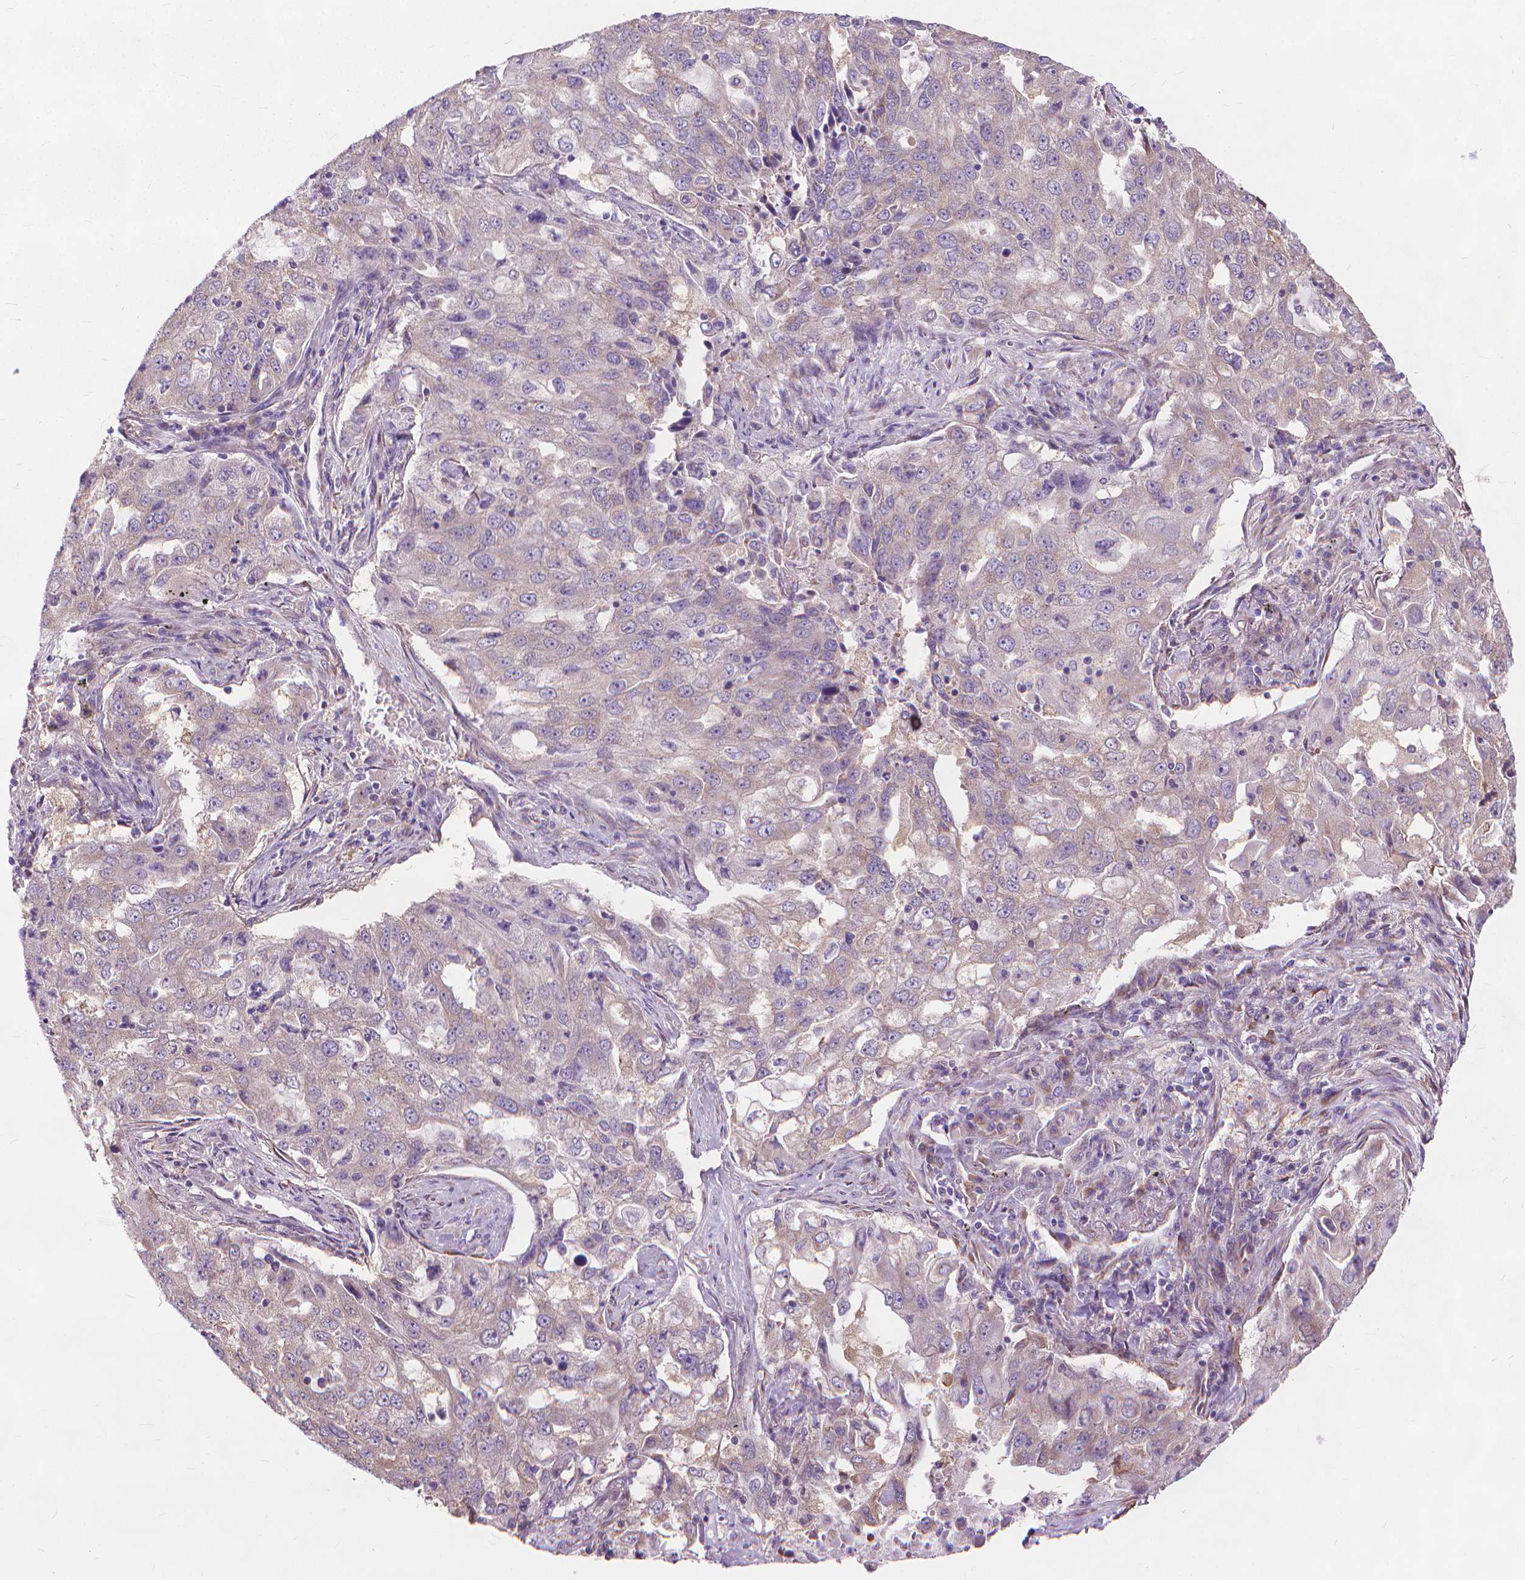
{"staining": {"intensity": "negative", "quantity": "none", "location": "none"}, "tissue": "lung cancer", "cell_type": "Tumor cells", "image_type": "cancer", "snomed": [{"axis": "morphology", "description": "Adenocarcinoma, NOS"}, {"axis": "topography", "description": "Lung"}], "caption": "Micrograph shows no protein expression in tumor cells of lung adenocarcinoma tissue.", "gene": "NUDT1", "patient": {"sex": "female", "age": 61}}